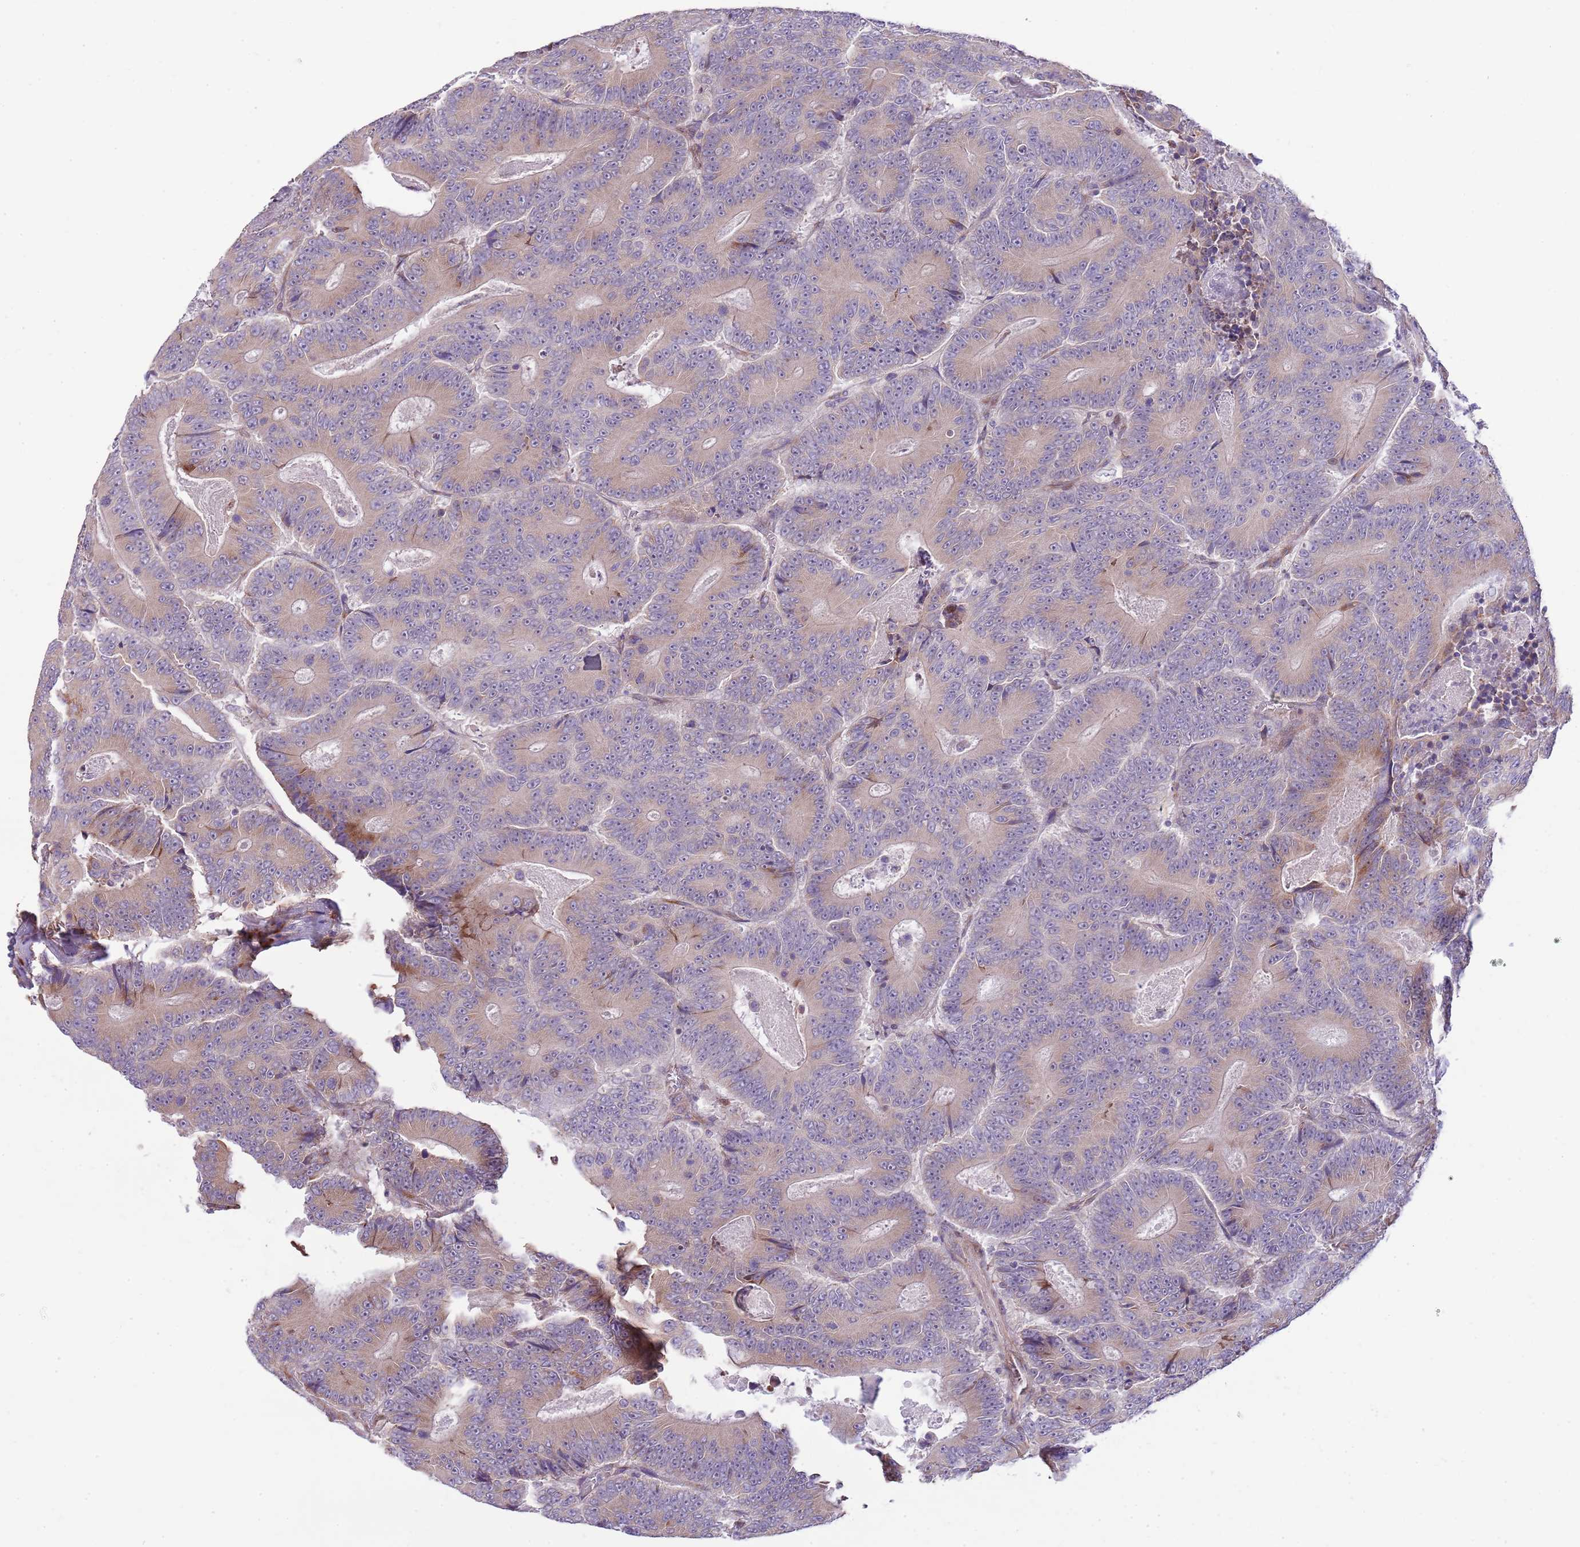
{"staining": {"intensity": "weak", "quantity": "<25%", "location": "cytoplasmic/membranous"}, "tissue": "colorectal cancer", "cell_type": "Tumor cells", "image_type": "cancer", "snomed": [{"axis": "morphology", "description": "Adenocarcinoma, NOS"}, {"axis": "topography", "description": "Colon"}], "caption": "Colorectal cancer (adenocarcinoma) stained for a protein using immunohistochemistry reveals no expression tumor cells.", "gene": "DAND5", "patient": {"sex": "male", "age": 83}}